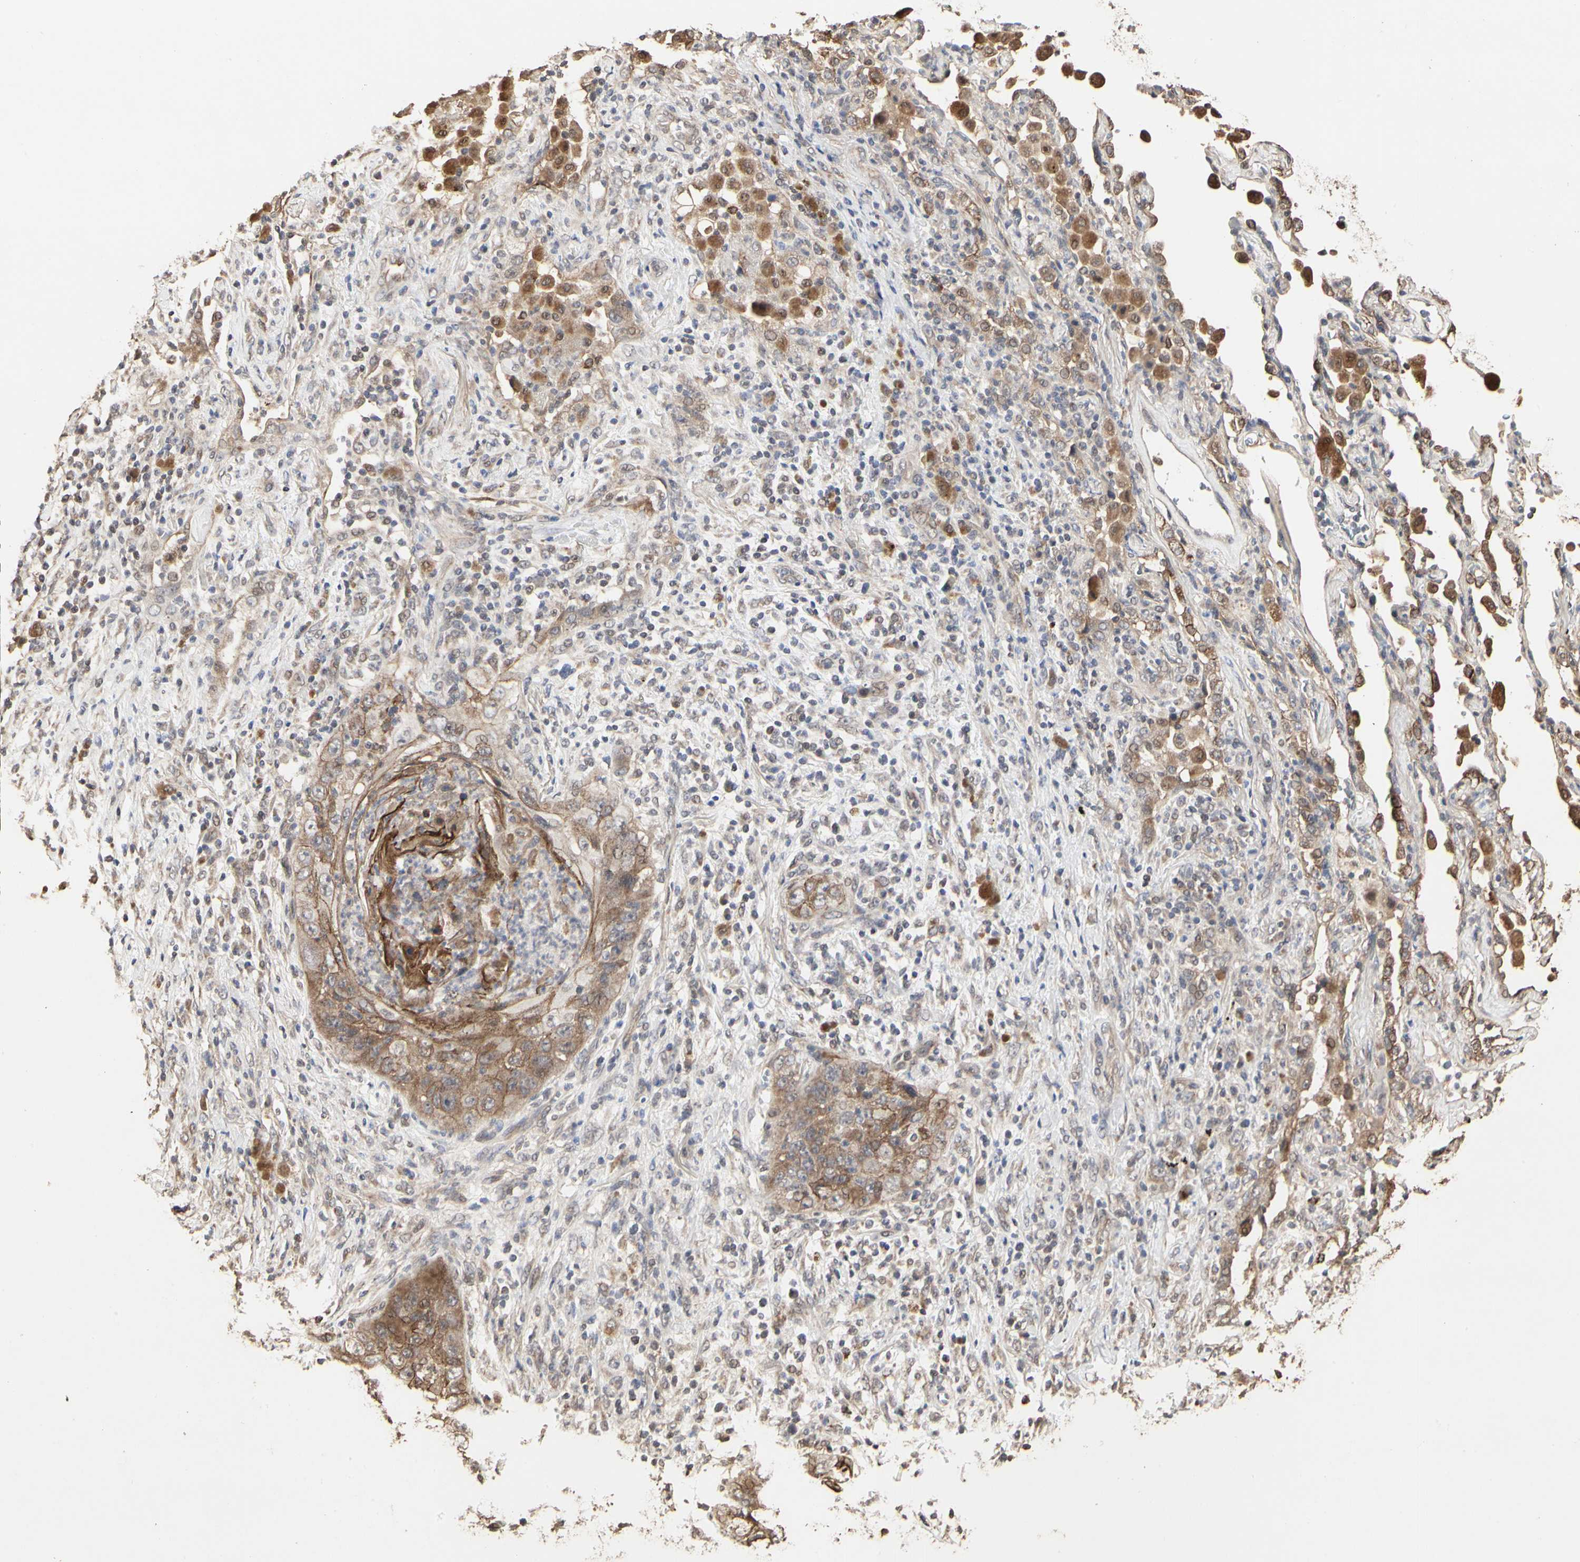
{"staining": {"intensity": "moderate", "quantity": ">75%", "location": "cytoplasmic/membranous"}, "tissue": "lung cancer", "cell_type": "Tumor cells", "image_type": "cancer", "snomed": [{"axis": "morphology", "description": "Squamous cell carcinoma, NOS"}, {"axis": "topography", "description": "Lung"}], "caption": "Immunohistochemistry (IHC) (DAB (3,3'-diaminobenzidine)) staining of squamous cell carcinoma (lung) shows moderate cytoplasmic/membranous protein expression in about >75% of tumor cells. (brown staining indicates protein expression, while blue staining denotes nuclei).", "gene": "TAOK1", "patient": {"sex": "female", "age": 67}}